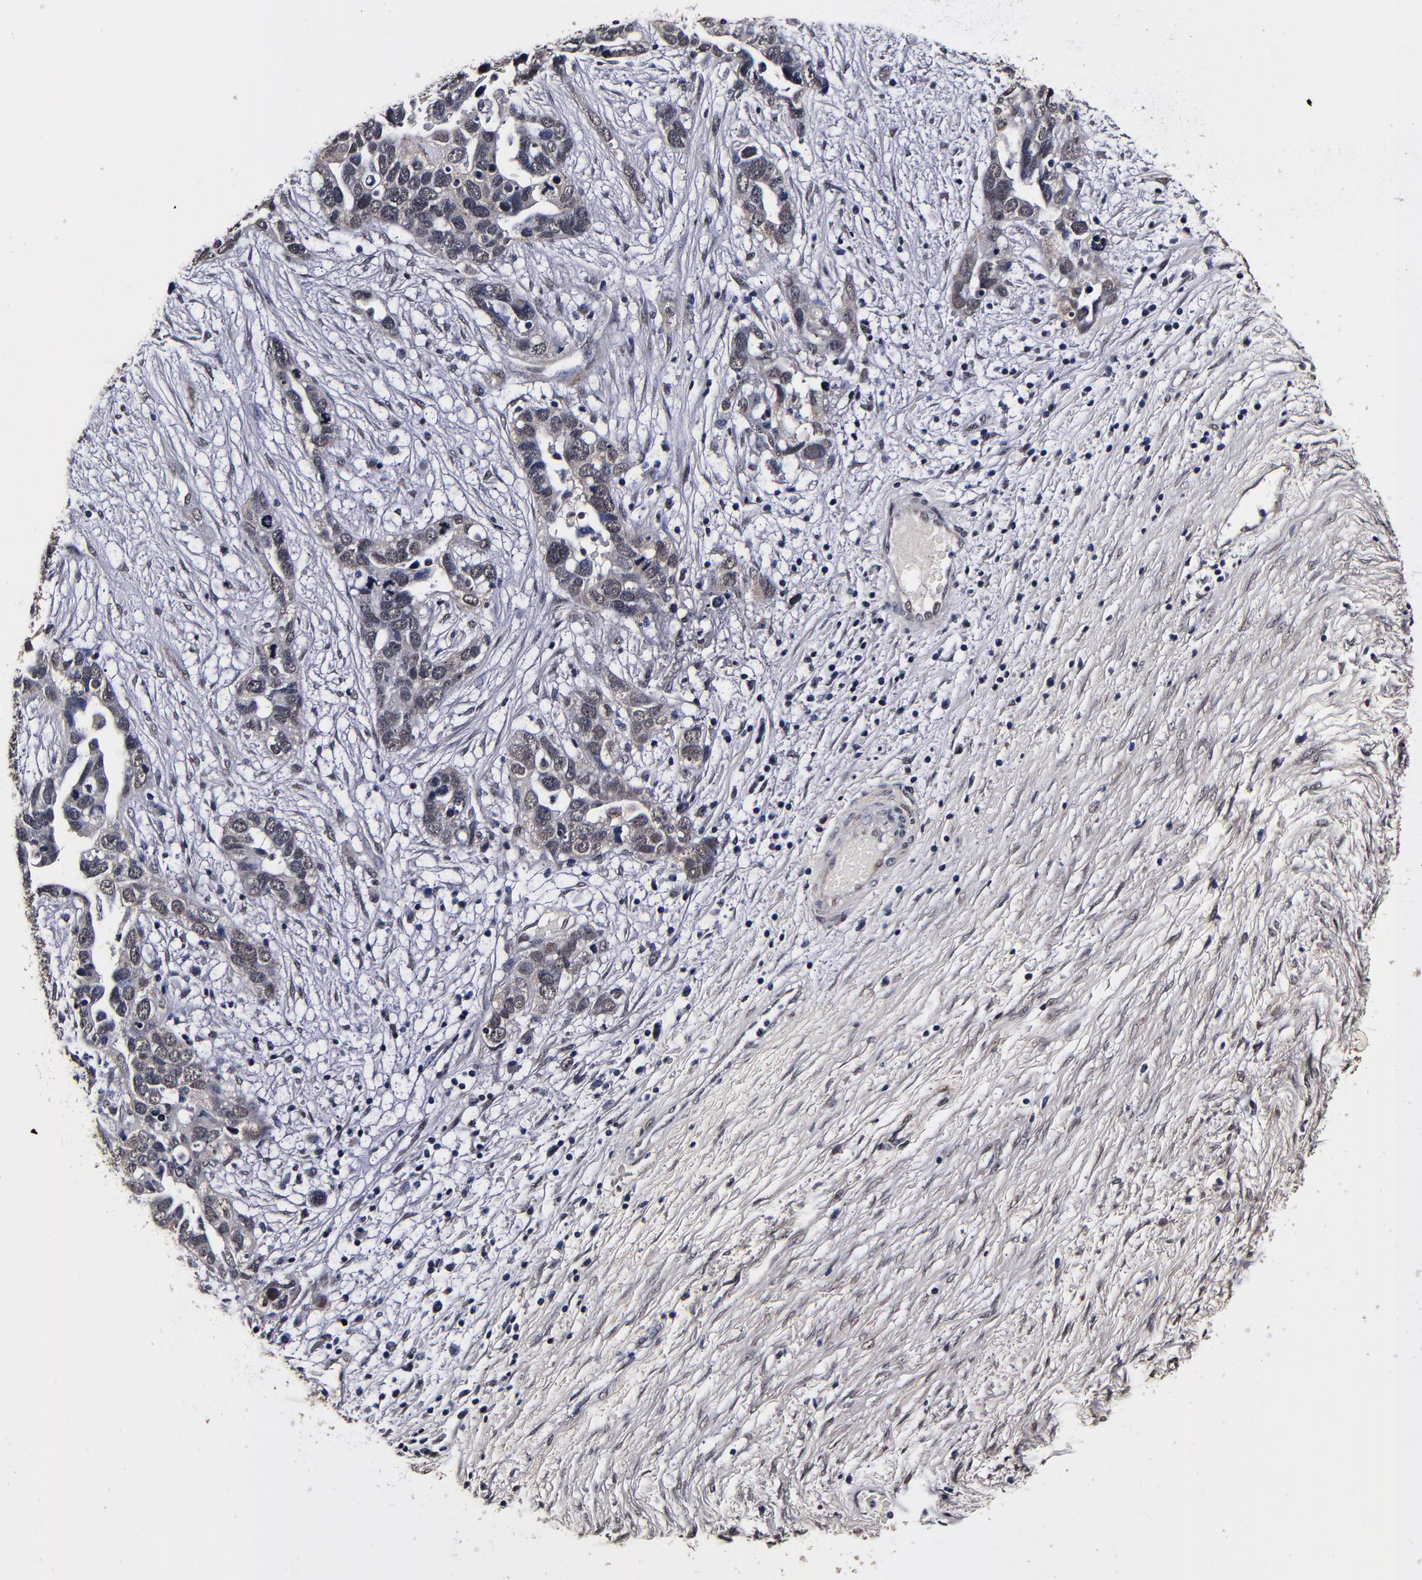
{"staining": {"intensity": "weak", "quantity": "25%-75%", "location": "cytoplasmic/membranous"}, "tissue": "ovarian cancer", "cell_type": "Tumor cells", "image_type": "cancer", "snomed": [{"axis": "morphology", "description": "Cystadenocarcinoma, serous, NOS"}, {"axis": "topography", "description": "Ovary"}], "caption": "A photomicrograph of human ovarian cancer stained for a protein displays weak cytoplasmic/membranous brown staining in tumor cells.", "gene": "MMP15", "patient": {"sex": "female", "age": 54}}